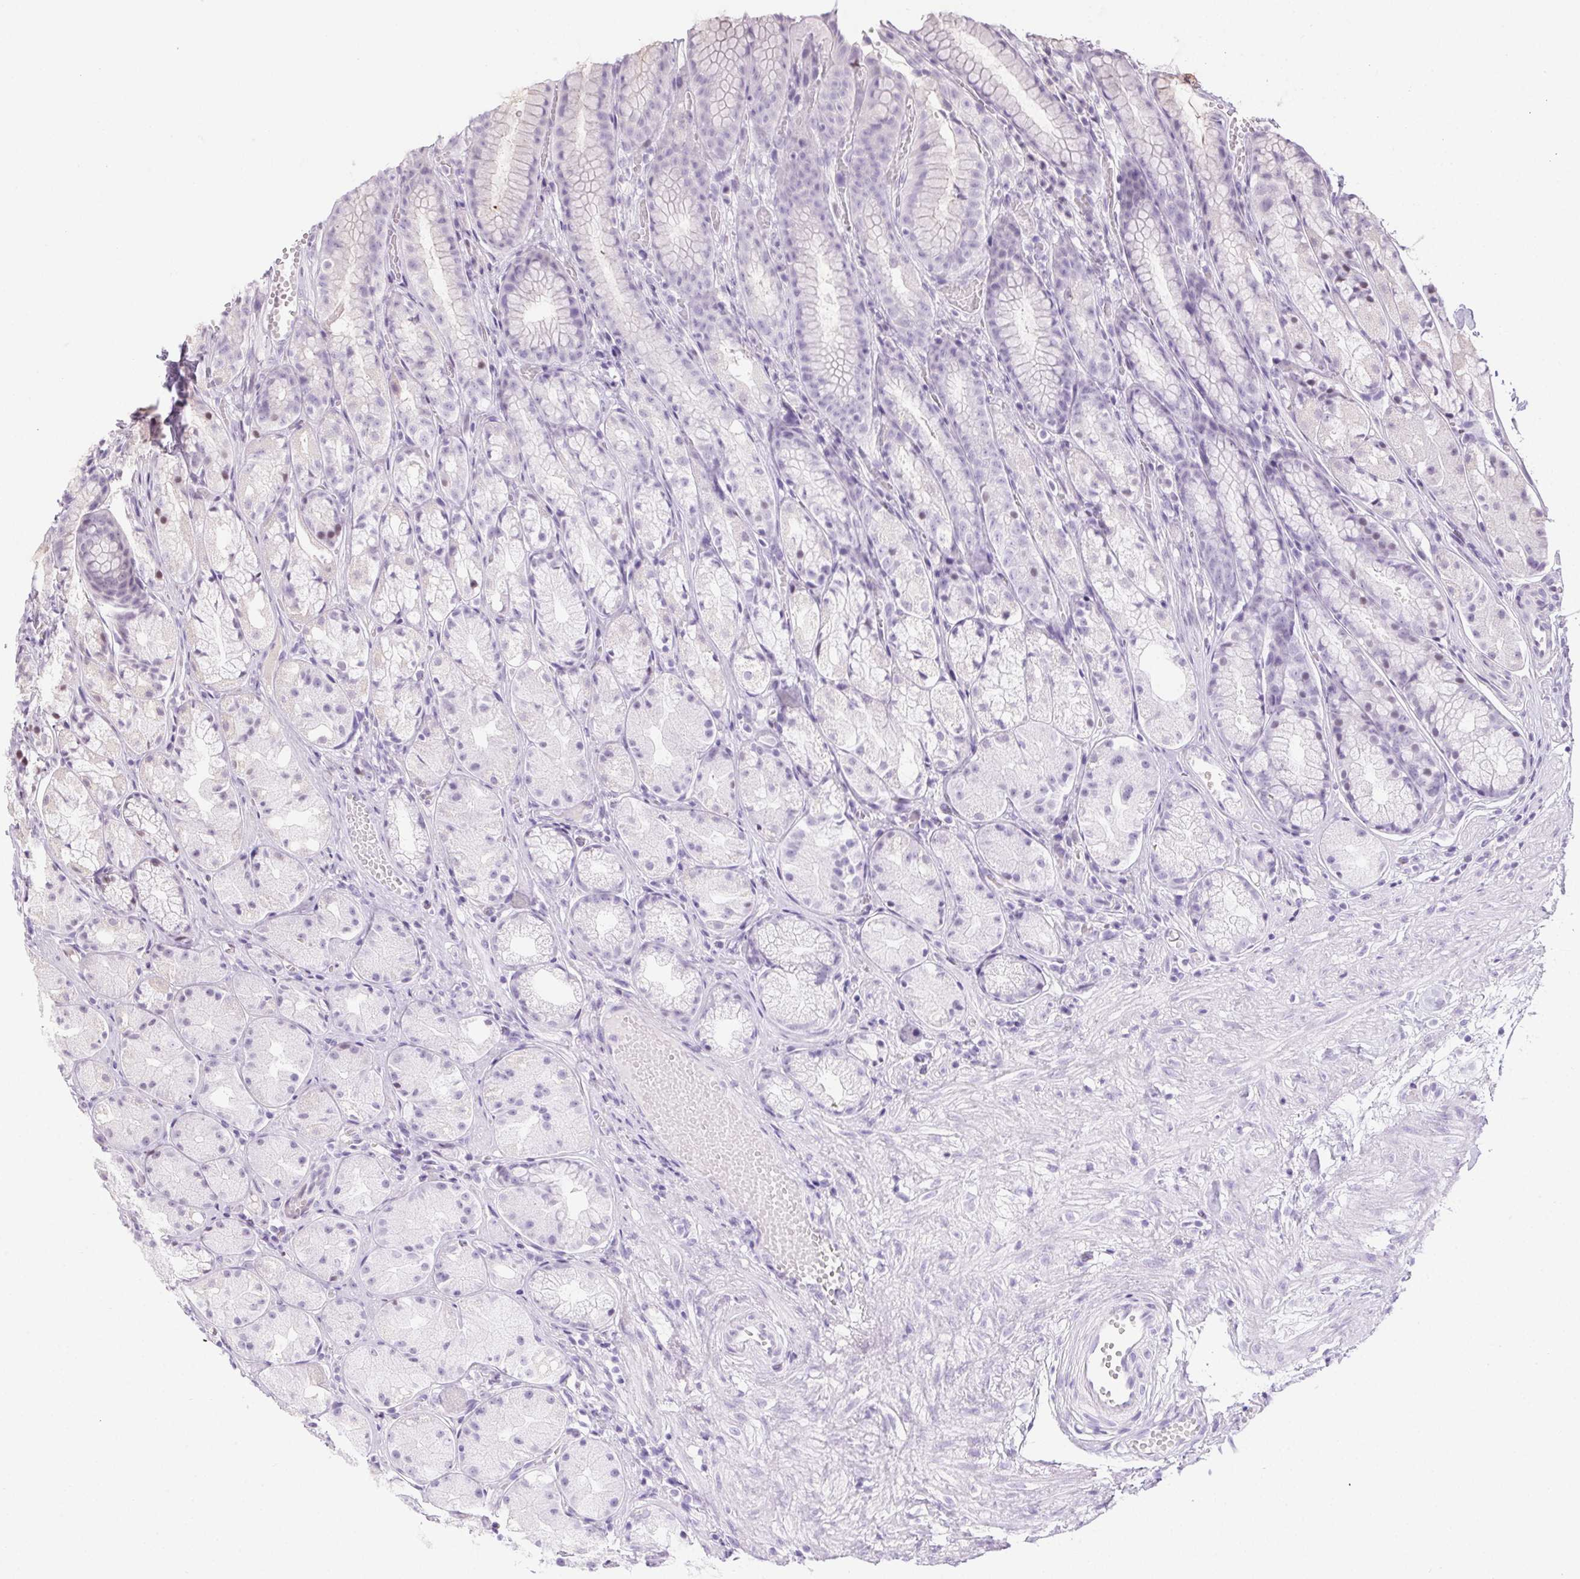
{"staining": {"intensity": "negative", "quantity": "none", "location": "none"}, "tissue": "stomach", "cell_type": "Glandular cells", "image_type": "normal", "snomed": [{"axis": "morphology", "description": "Normal tissue, NOS"}, {"axis": "topography", "description": "Stomach"}], "caption": "IHC histopathology image of normal human stomach stained for a protein (brown), which demonstrates no expression in glandular cells.", "gene": "SP9", "patient": {"sex": "male", "age": 70}}